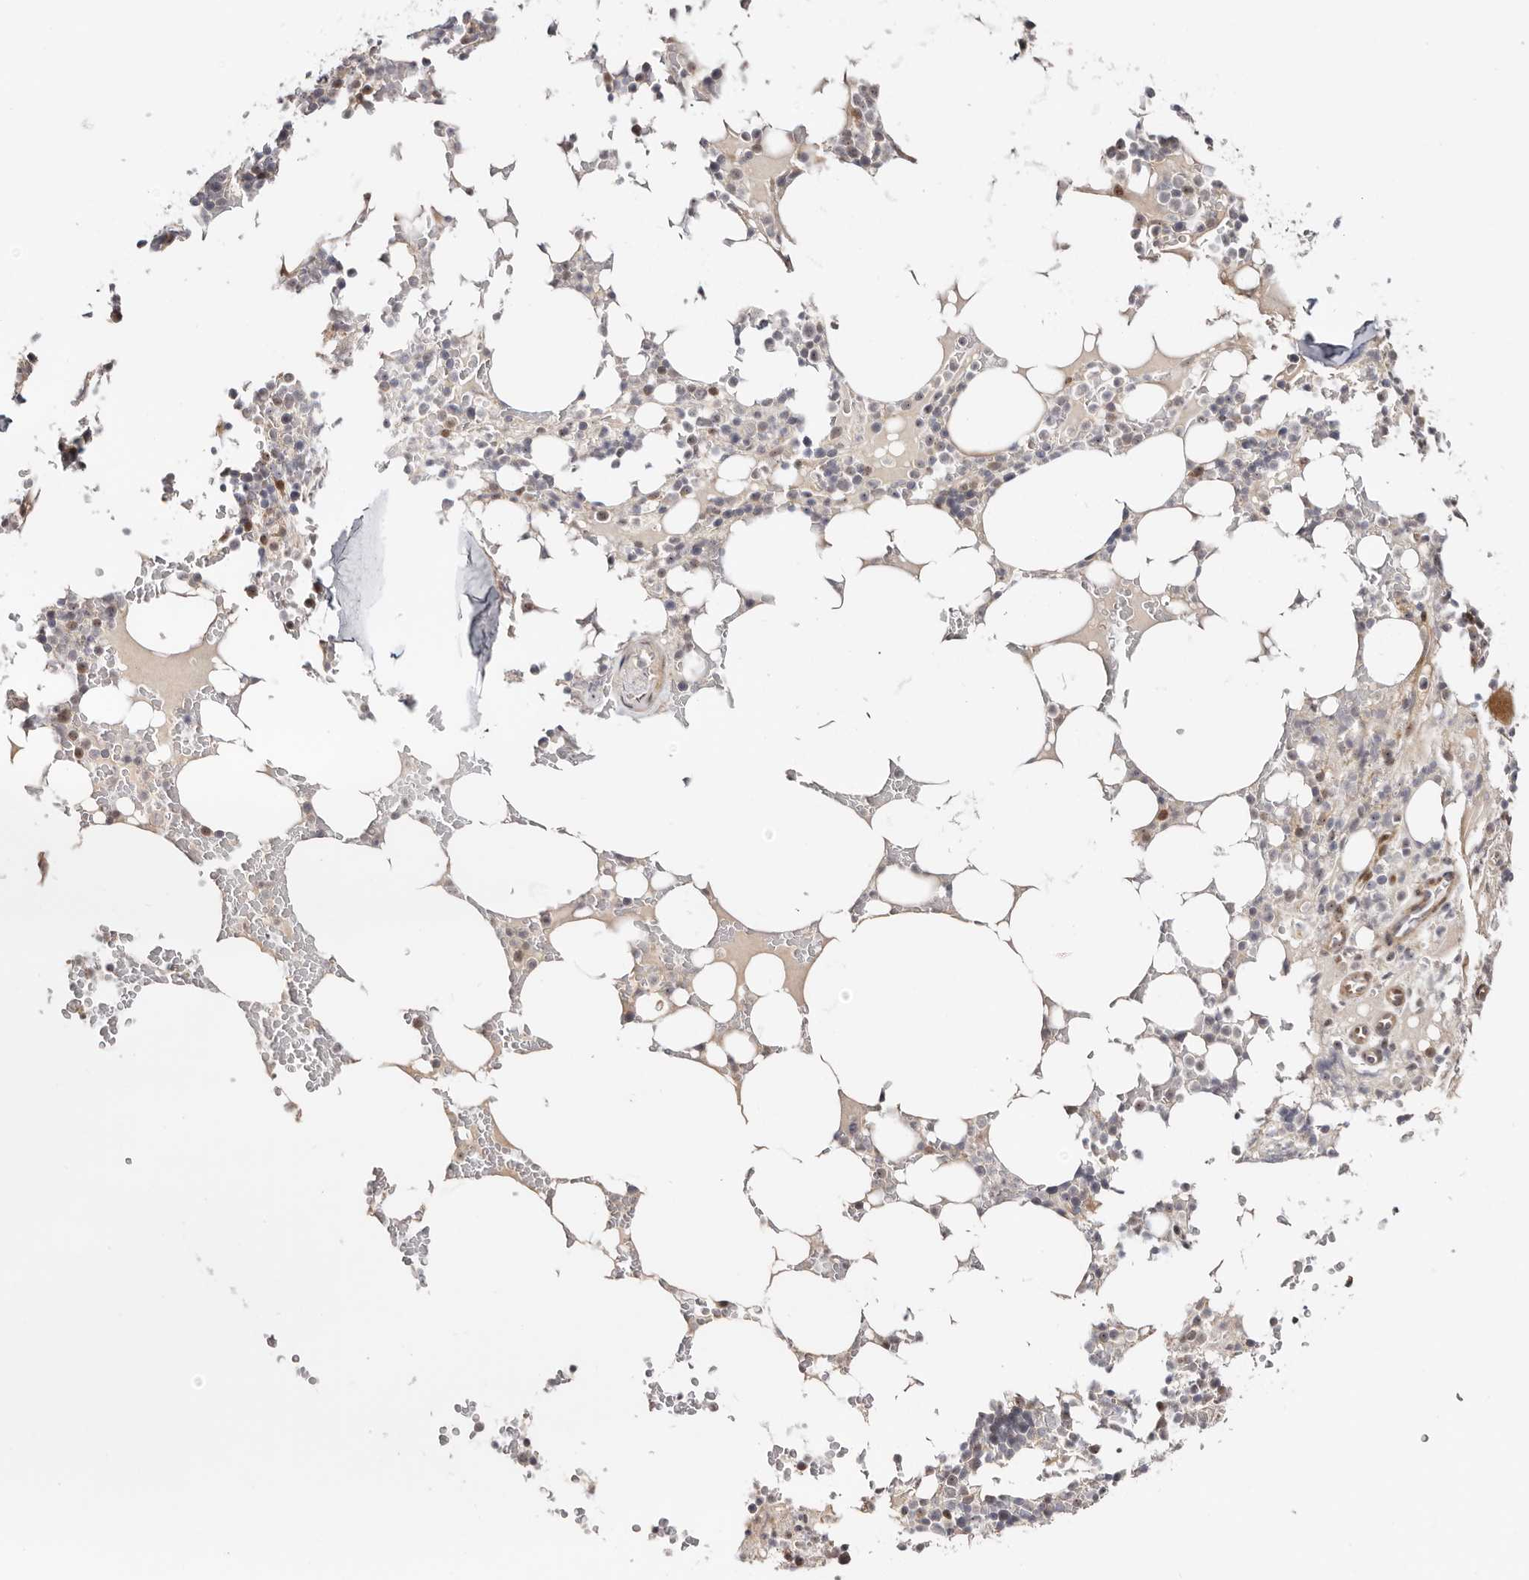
{"staining": {"intensity": "weak", "quantity": "<25%", "location": "cytoplasmic/membranous"}, "tissue": "bone marrow", "cell_type": "Hematopoietic cells", "image_type": "normal", "snomed": [{"axis": "morphology", "description": "Normal tissue, NOS"}, {"axis": "topography", "description": "Bone marrow"}], "caption": "A micrograph of human bone marrow is negative for staining in hematopoietic cells. (DAB IHC visualized using brightfield microscopy, high magnification).", "gene": "ODF2L", "patient": {"sex": "male", "age": 58}}